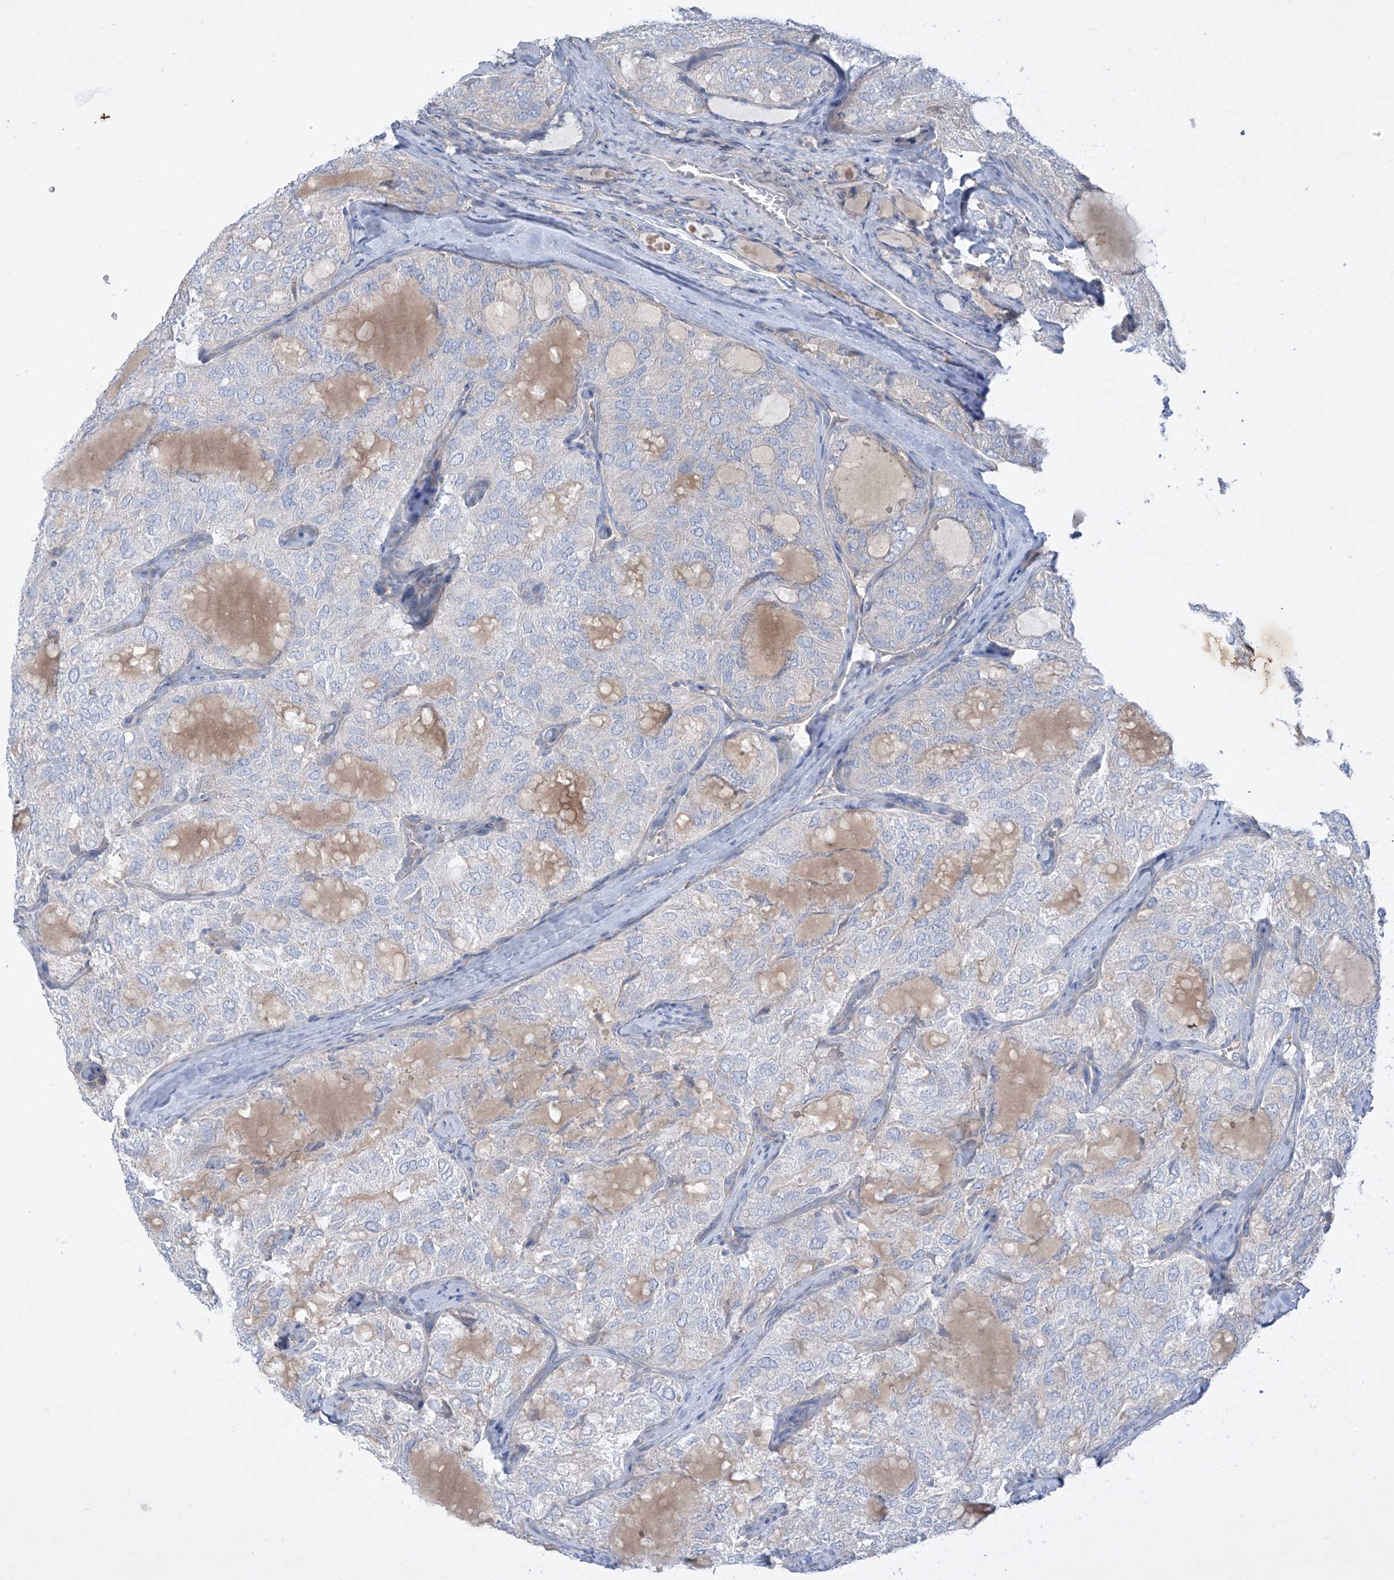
{"staining": {"intensity": "negative", "quantity": "none", "location": "none"}, "tissue": "thyroid cancer", "cell_type": "Tumor cells", "image_type": "cancer", "snomed": [{"axis": "morphology", "description": "Follicular adenoma carcinoma, NOS"}, {"axis": "topography", "description": "Thyroid gland"}], "caption": "The photomicrograph displays no staining of tumor cells in follicular adenoma carcinoma (thyroid).", "gene": "DGKQ", "patient": {"sex": "male", "age": 75}}